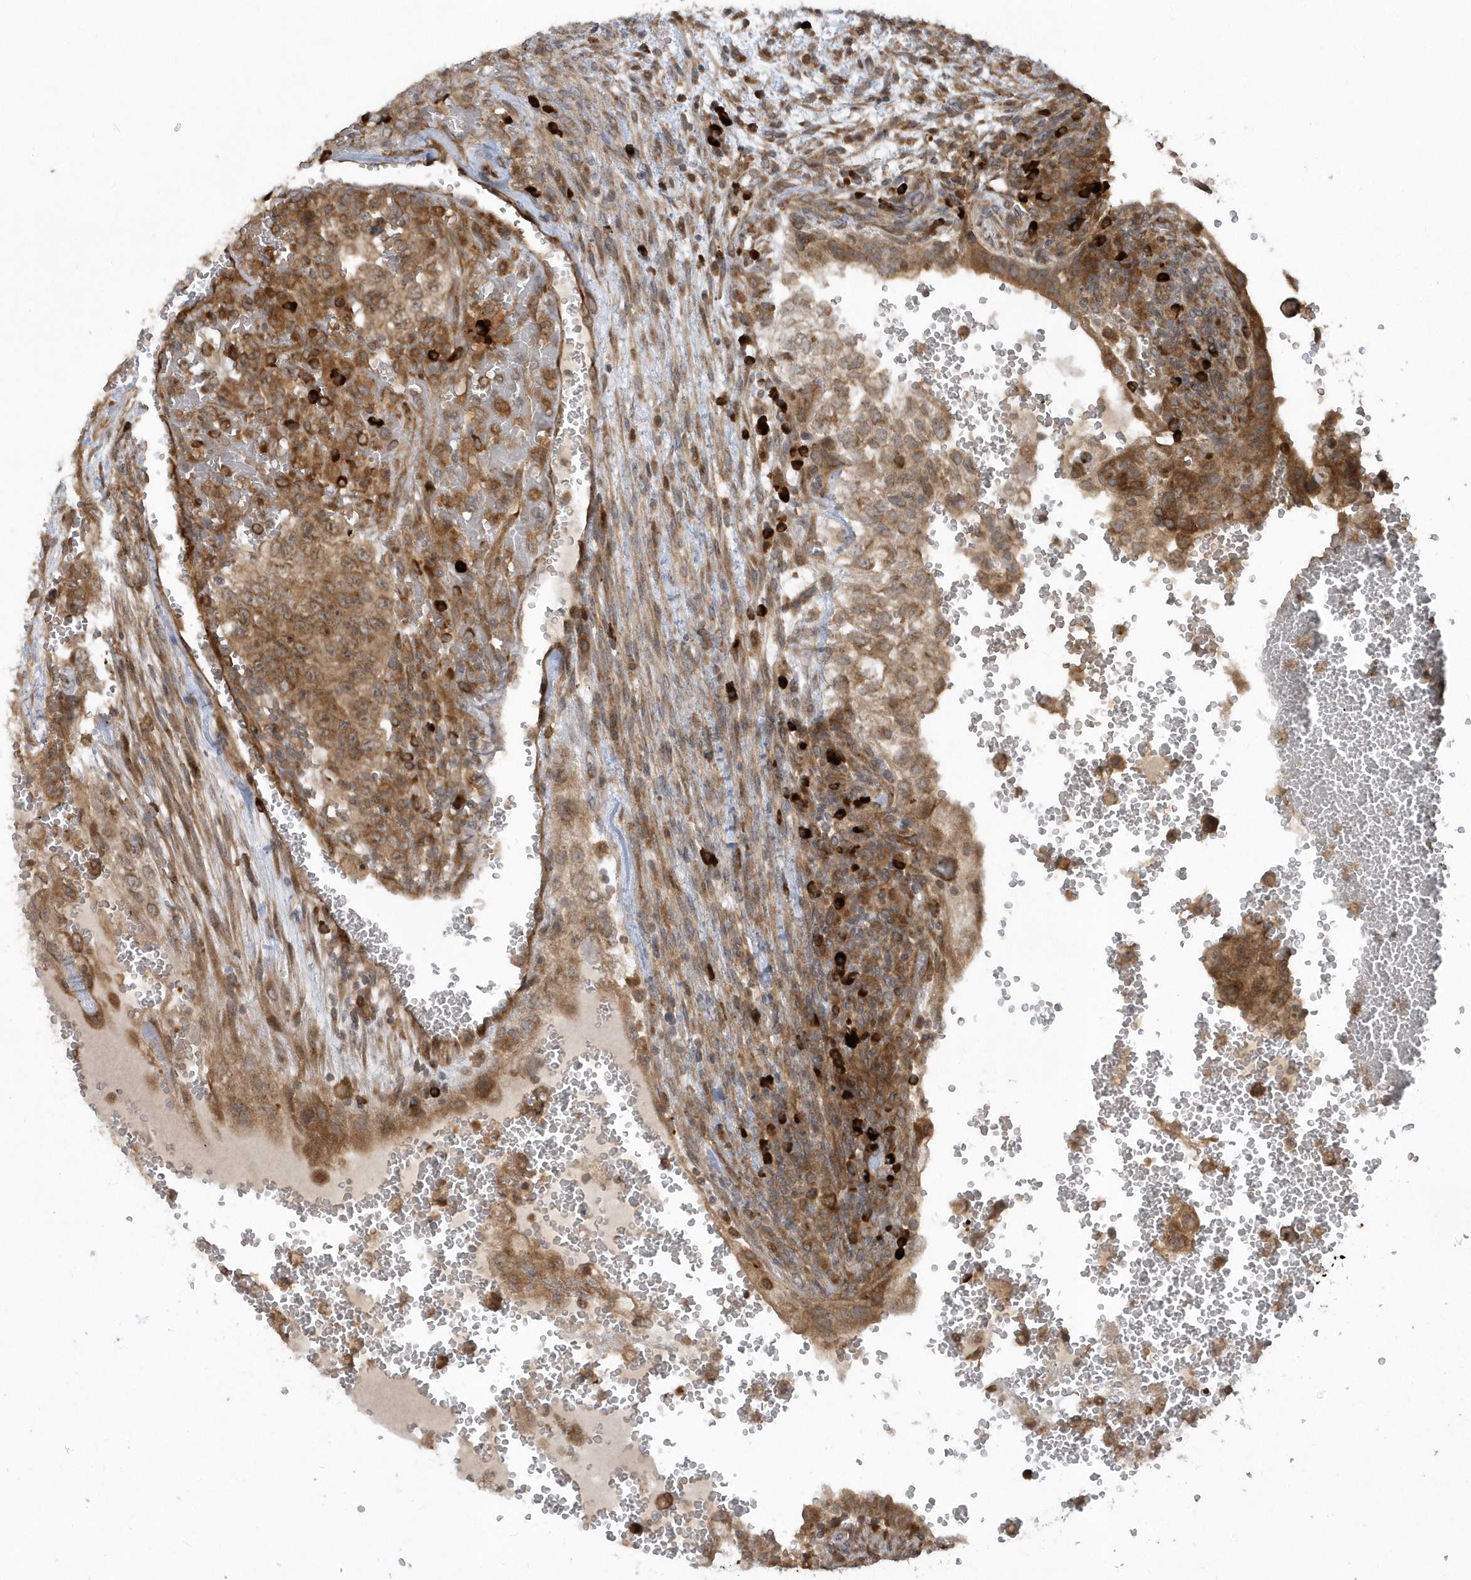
{"staining": {"intensity": "moderate", "quantity": ">75%", "location": "cytoplasmic/membranous"}, "tissue": "testis cancer", "cell_type": "Tumor cells", "image_type": "cancer", "snomed": [{"axis": "morphology", "description": "Carcinoma, Embryonal, NOS"}, {"axis": "topography", "description": "Testis"}], "caption": "Immunohistochemical staining of human testis embryonal carcinoma displays medium levels of moderate cytoplasmic/membranous staining in about >75% of tumor cells.", "gene": "HERPUD1", "patient": {"sex": "male", "age": 36}}